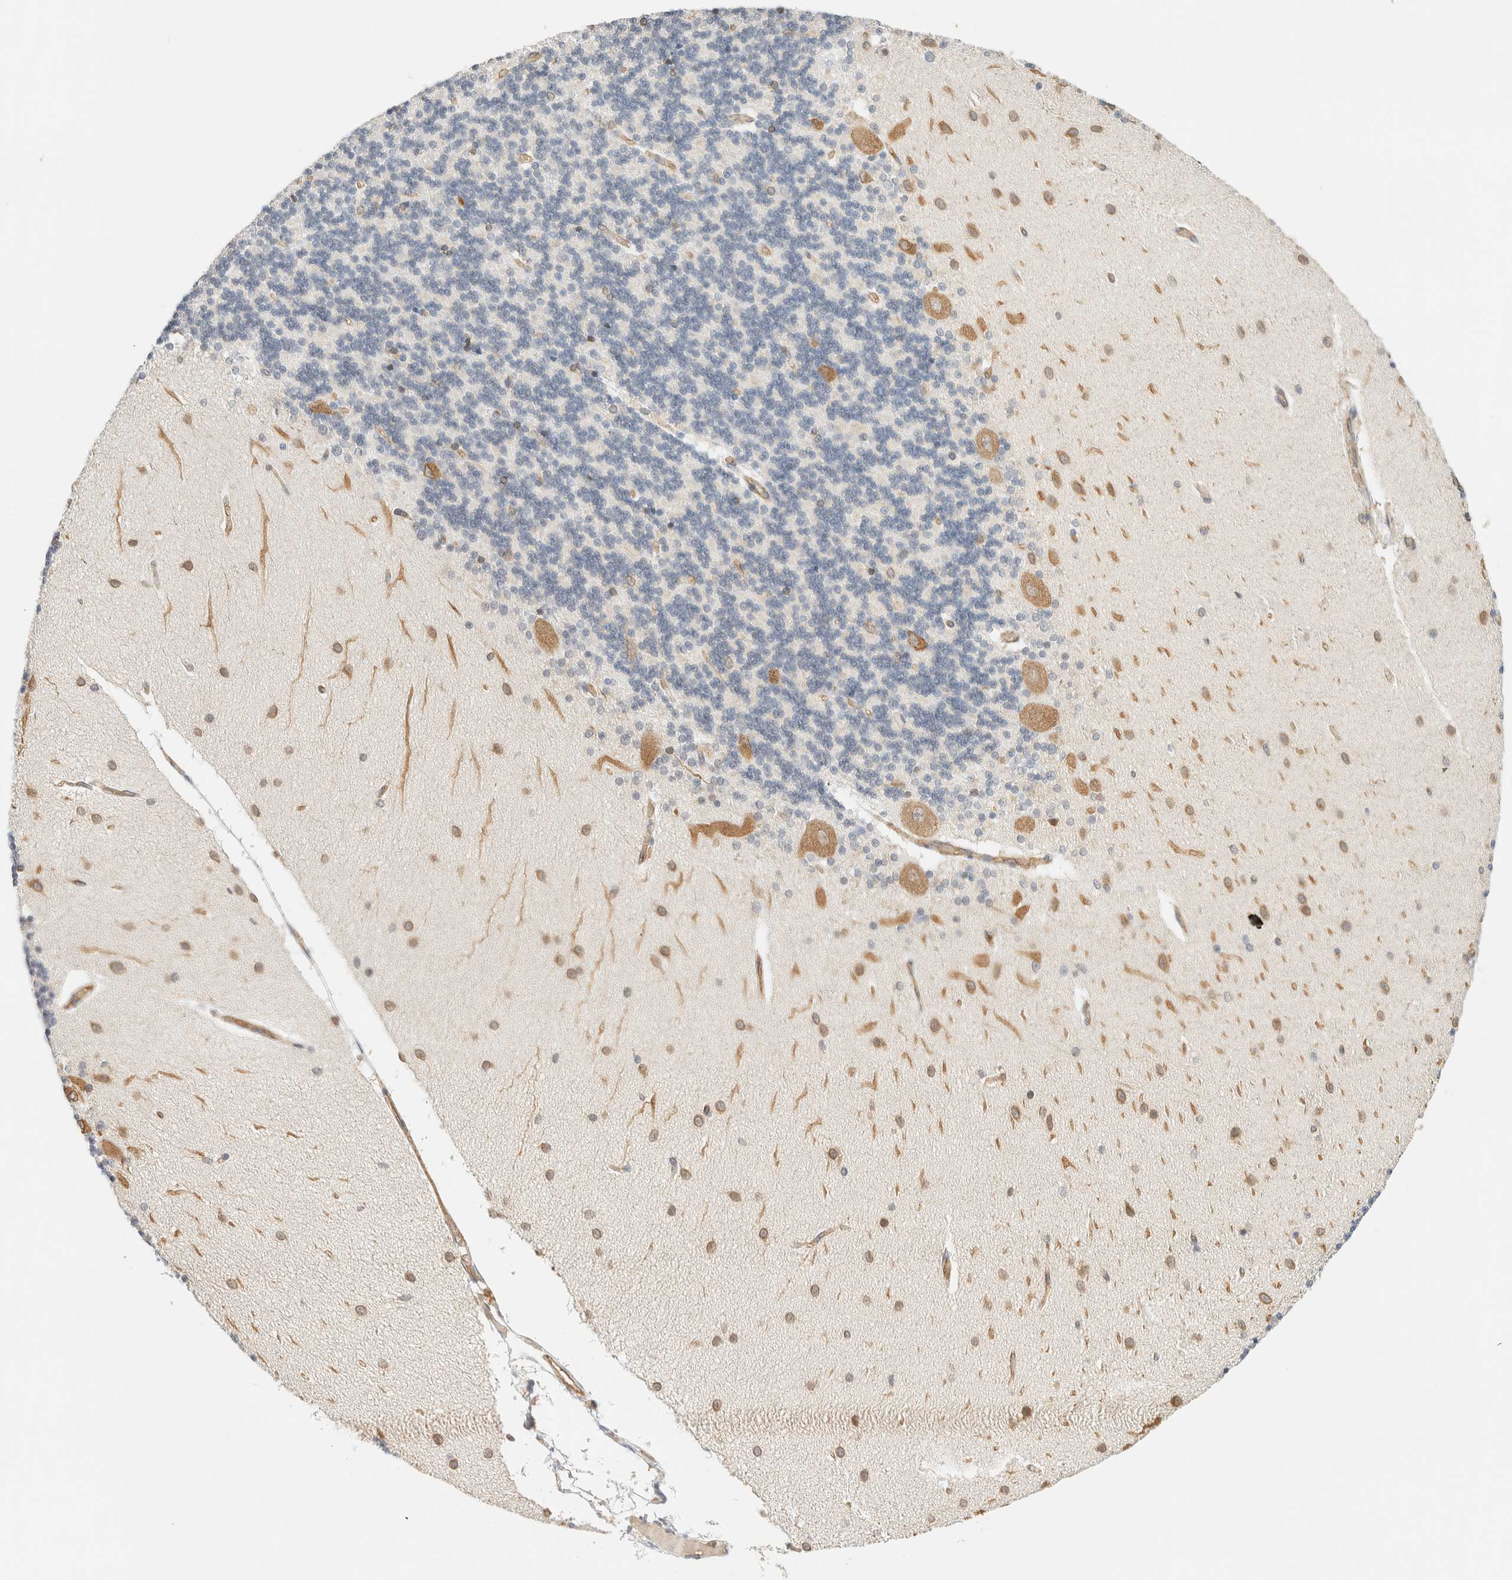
{"staining": {"intensity": "negative", "quantity": "none", "location": "none"}, "tissue": "cerebellum", "cell_type": "Cells in granular layer", "image_type": "normal", "snomed": [{"axis": "morphology", "description": "Normal tissue, NOS"}, {"axis": "topography", "description": "Cerebellum"}], "caption": "Human cerebellum stained for a protein using immunohistochemistry demonstrates no staining in cells in granular layer.", "gene": "SYVN1", "patient": {"sex": "female", "age": 54}}